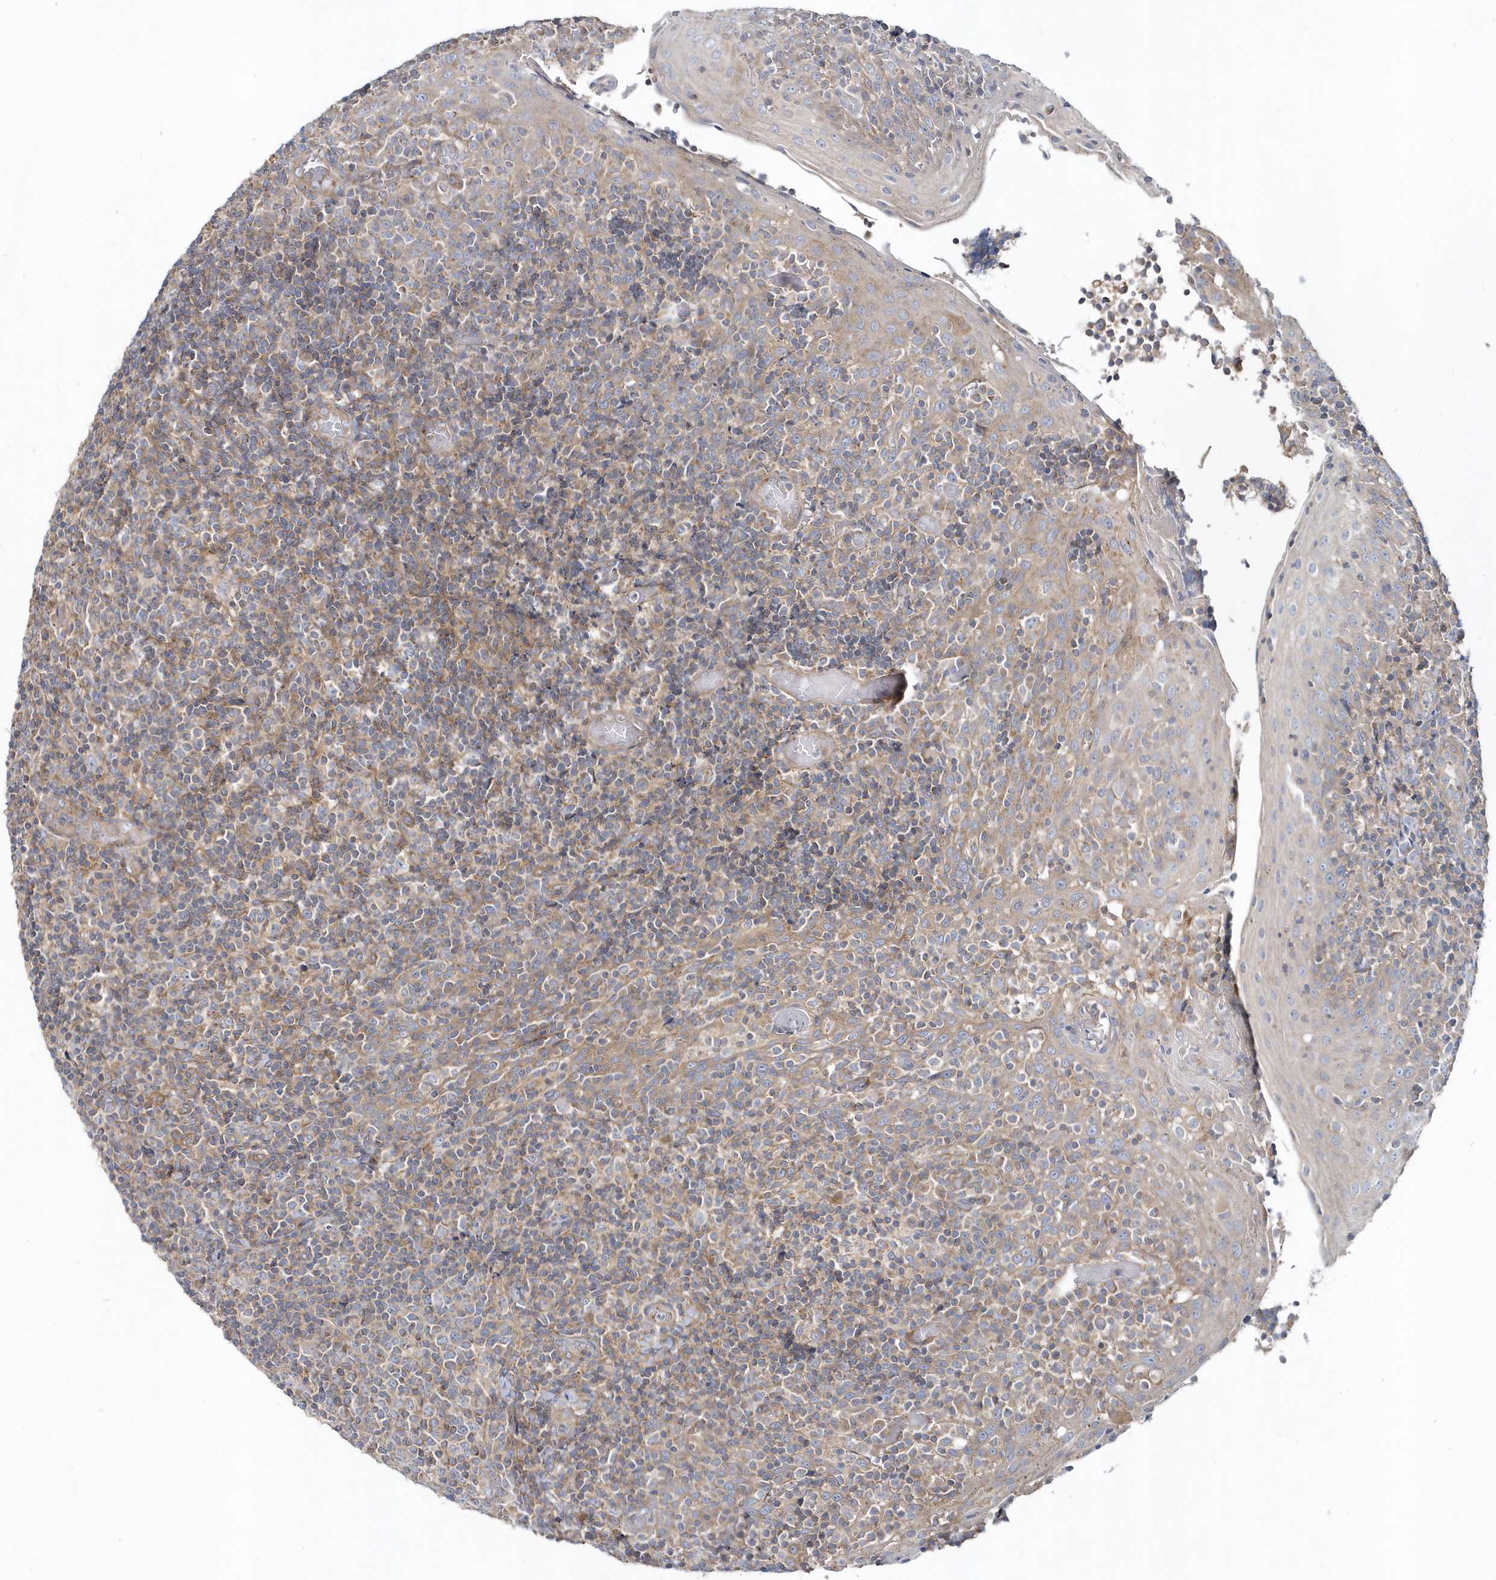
{"staining": {"intensity": "moderate", "quantity": "<25%", "location": "cytoplasmic/membranous"}, "tissue": "tonsil", "cell_type": "Germinal center cells", "image_type": "normal", "snomed": [{"axis": "morphology", "description": "Normal tissue, NOS"}, {"axis": "topography", "description": "Tonsil"}], "caption": "Moderate cytoplasmic/membranous protein staining is seen in approximately <25% of germinal center cells in tonsil. (Stains: DAB in brown, nuclei in blue, Microscopy: brightfield microscopy at high magnification).", "gene": "LEXM", "patient": {"sex": "female", "age": 19}}